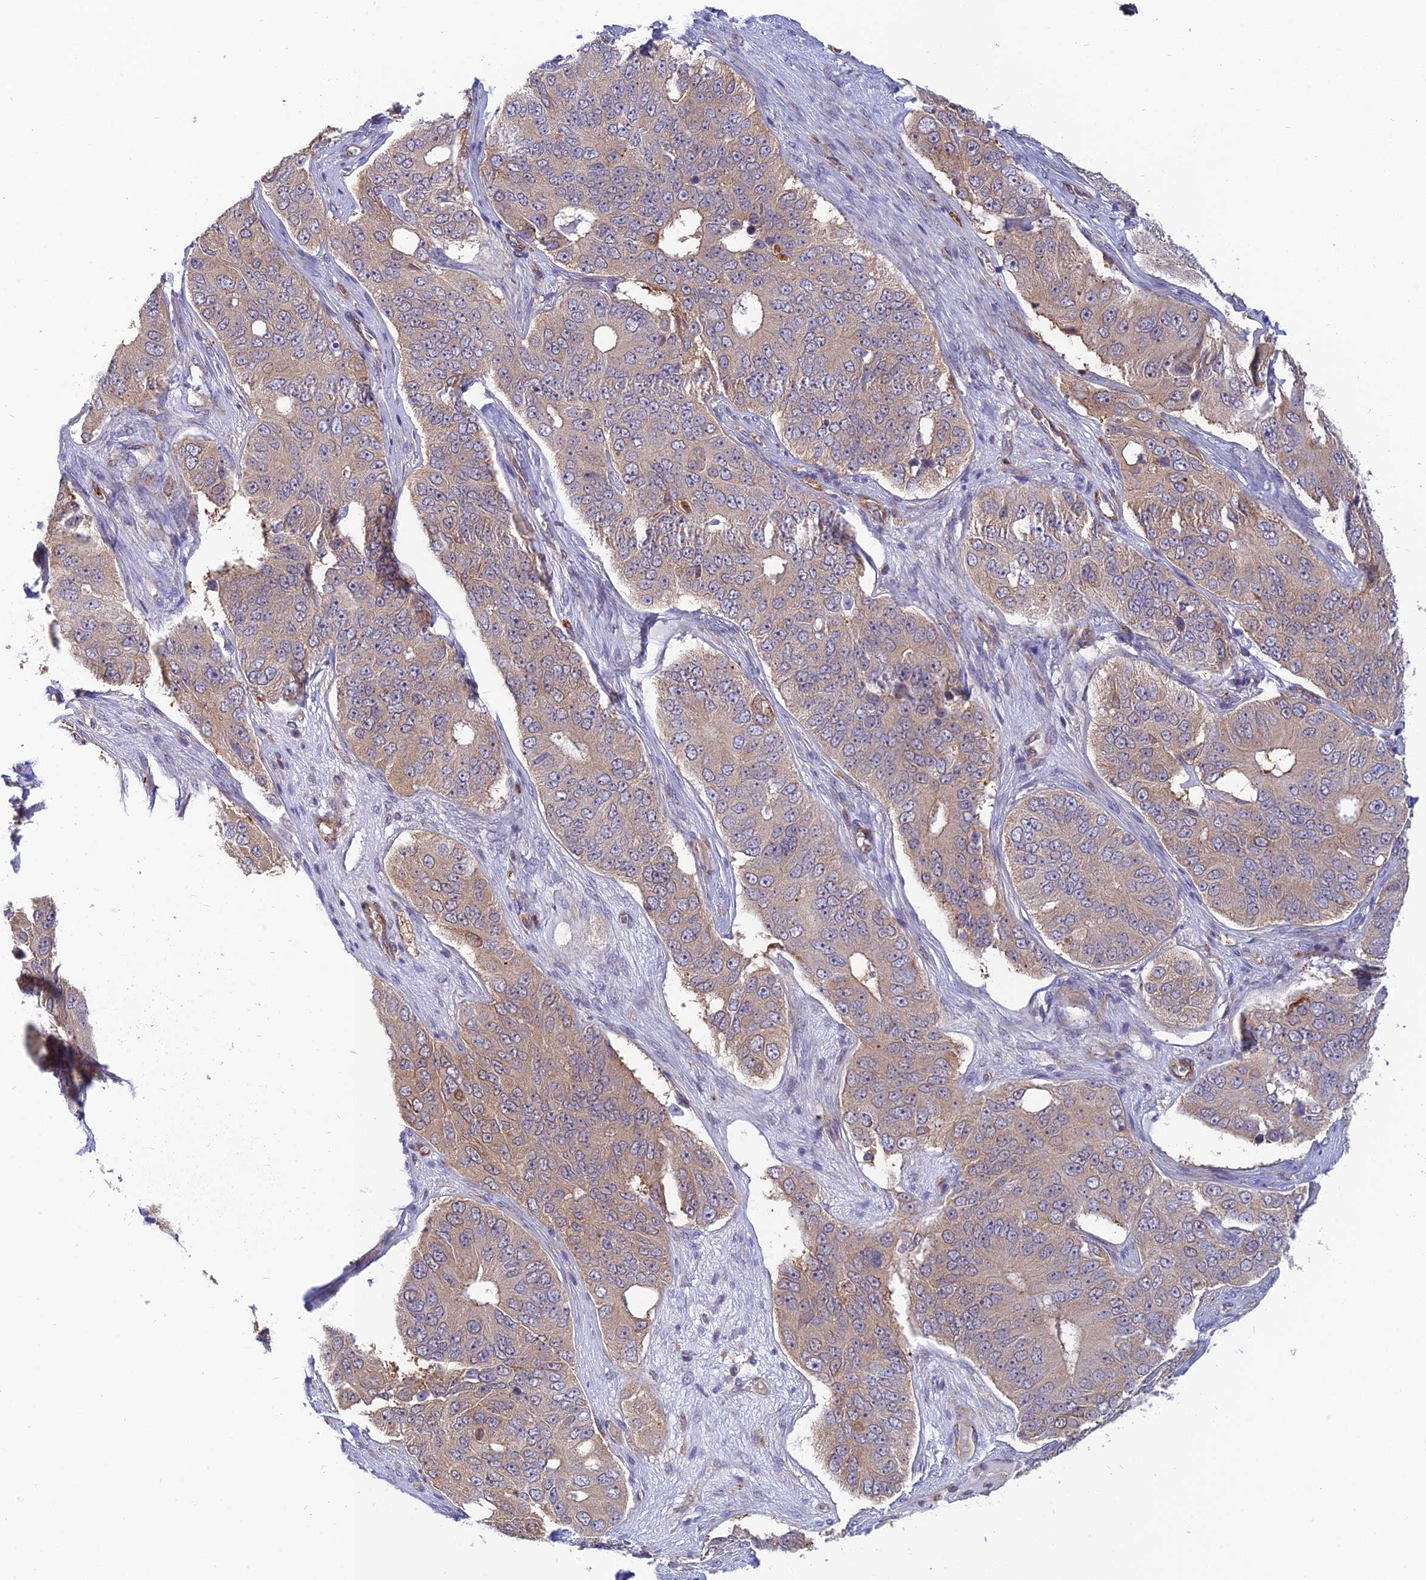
{"staining": {"intensity": "weak", "quantity": "25%-75%", "location": "cytoplasmic/membranous"}, "tissue": "ovarian cancer", "cell_type": "Tumor cells", "image_type": "cancer", "snomed": [{"axis": "morphology", "description": "Carcinoma, endometroid"}, {"axis": "topography", "description": "Ovary"}], "caption": "Ovarian cancer (endometroid carcinoma) was stained to show a protein in brown. There is low levels of weak cytoplasmic/membranous positivity in about 25%-75% of tumor cells.", "gene": "PHKA2", "patient": {"sex": "female", "age": 51}}